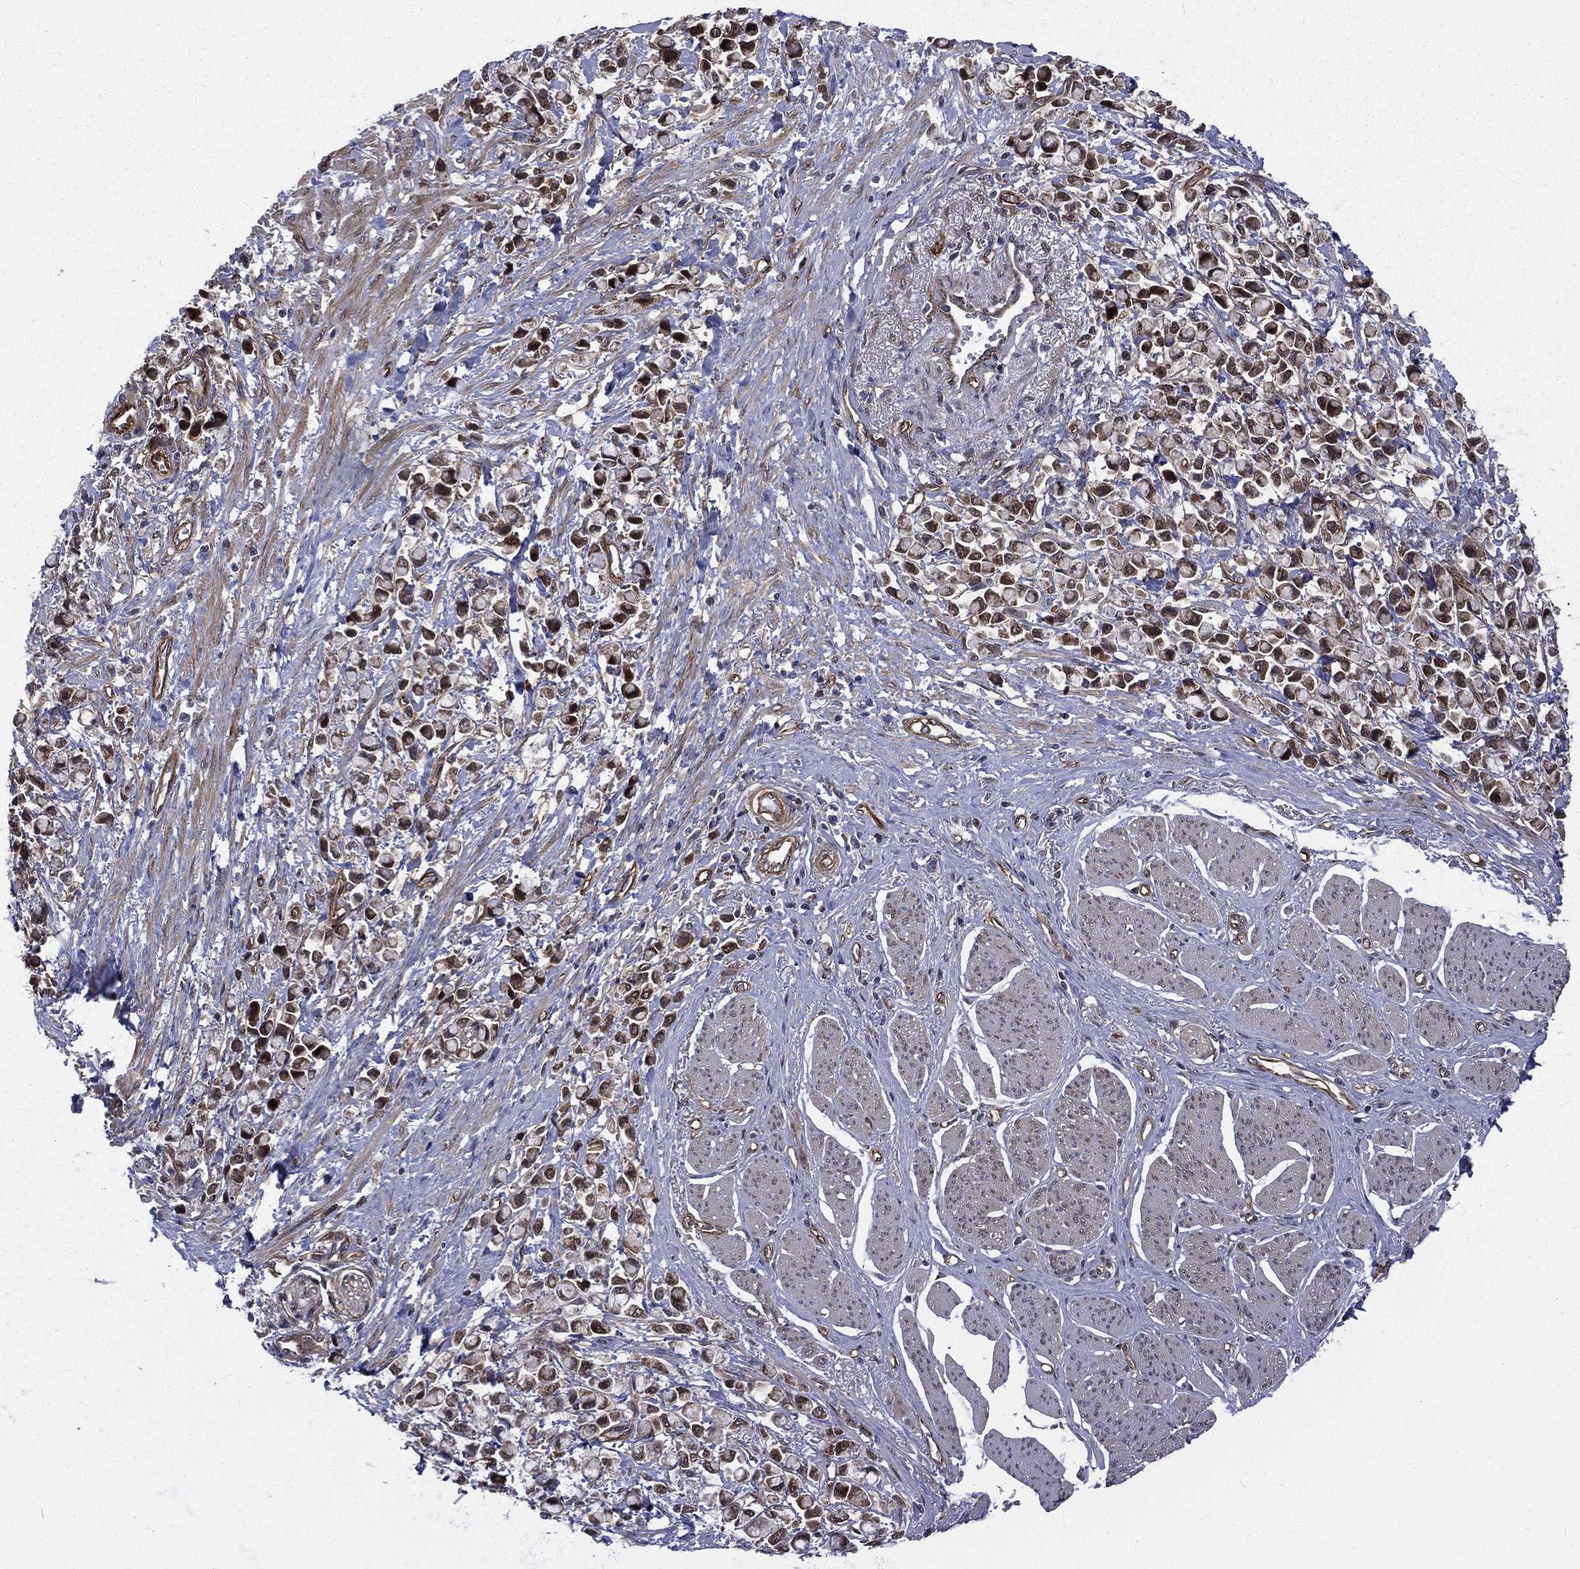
{"staining": {"intensity": "moderate", "quantity": ">75%", "location": "cytoplasmic/membranous"}, "tissue": "stomach cancer", "cell_type": "Tumor cells", "image_type": "cancer", "snomed": [{"axis": "morphology", "description": "Adenocarcinoma, NOS"}, {"axis": "topography", "description": "Stomach"}], "caption": "The micrograph exhibits staining of stomach cancer, revealing moderate cytoplasmic/membranous protein expression (brown color) within tumor cells. Nuclei are stained in blue.", "gene": "ARL3", "patient": {"sex": "female", "age": 81}}